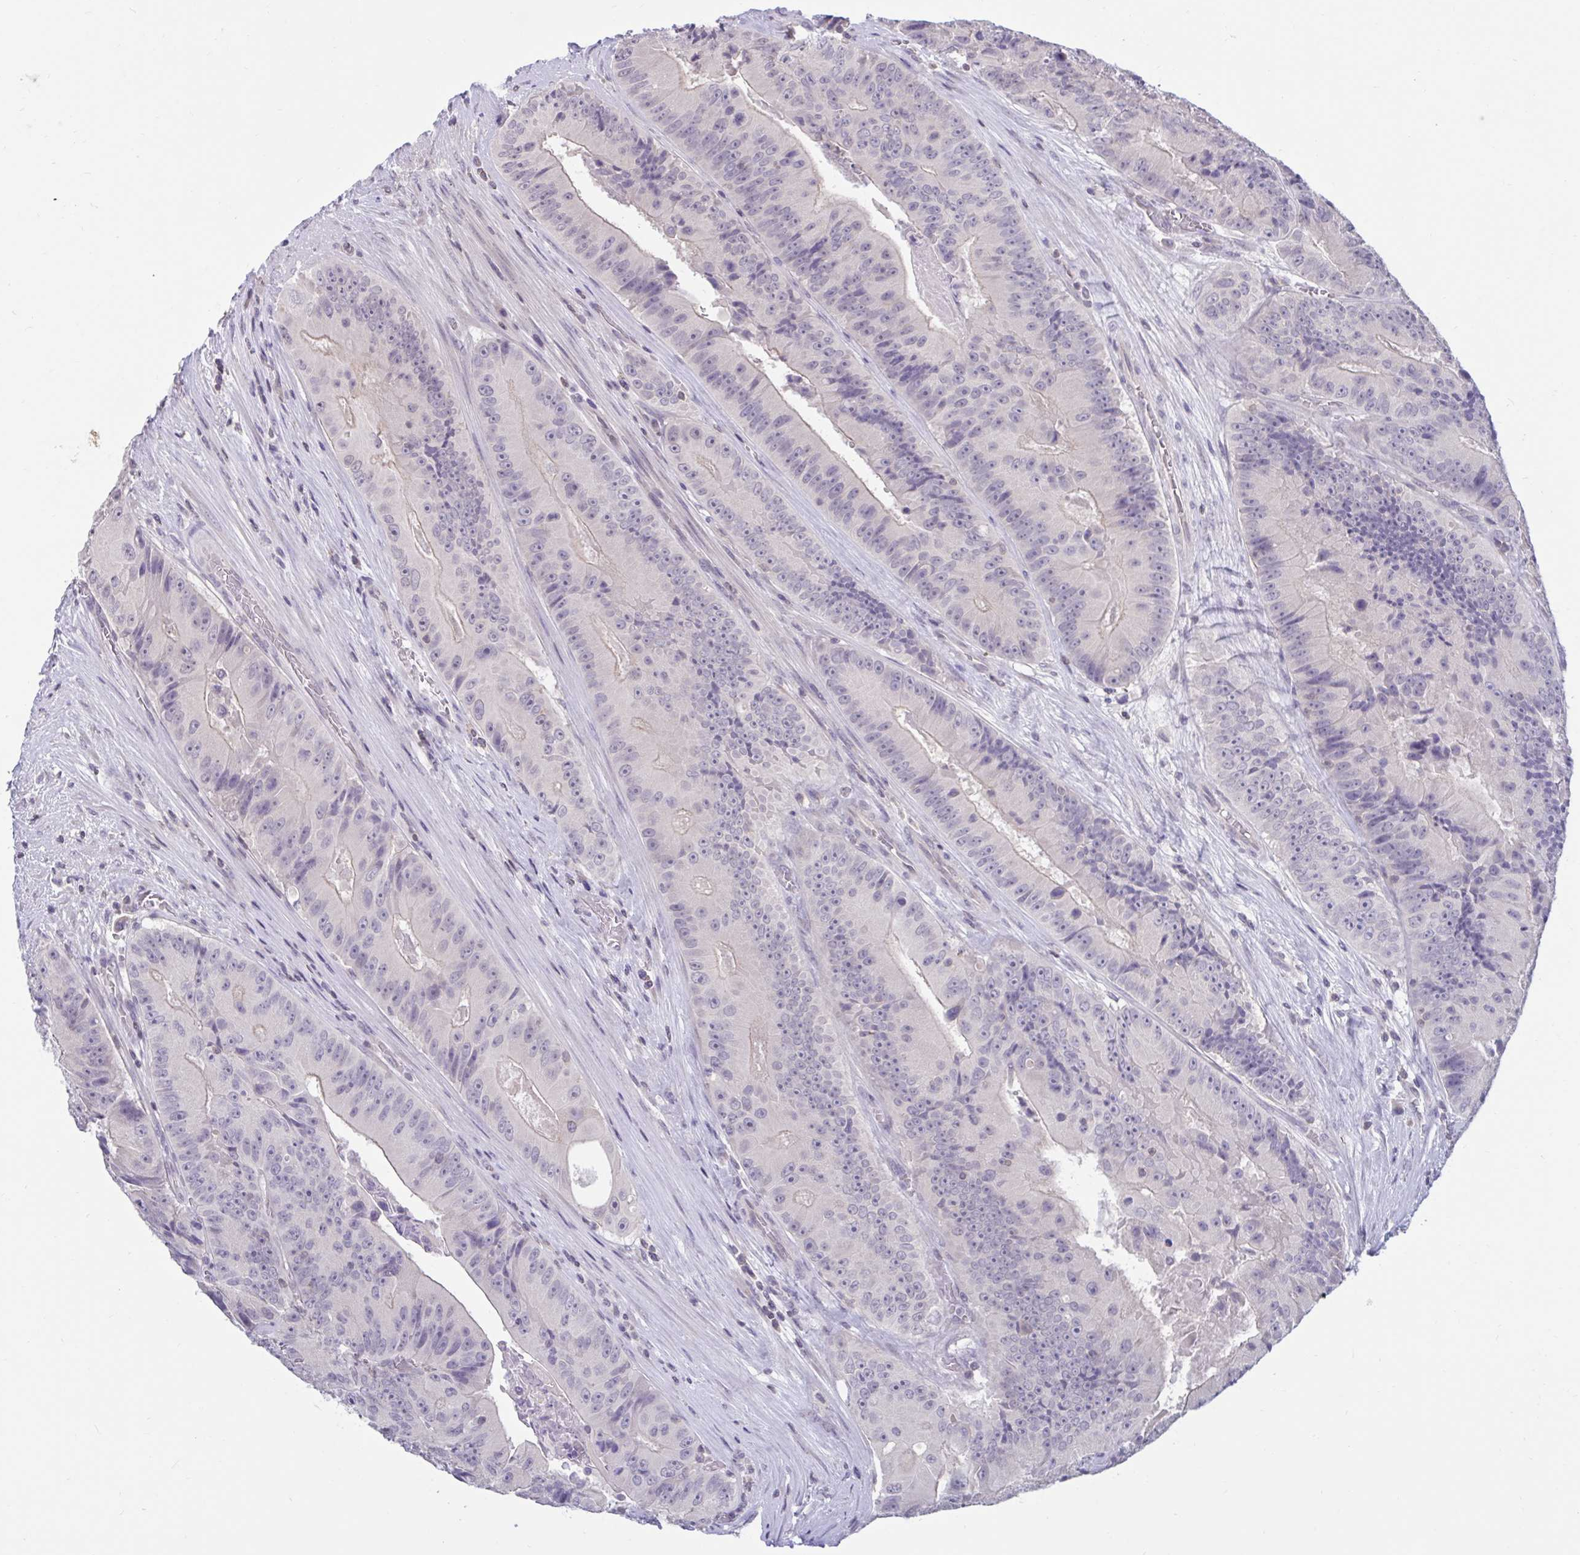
{"staining": {"intensity": "negative", "quantity": "none", "location": "none"}, "tissue": "colorectal cancer", "cell_type": "Tumor cells", "image_type": "cancer", "snomed": [{"axis": "morphology", "description": "Adenocarcinoma, NOS"}, {"axis": "topography", "description": "Colon"}], "caption": "Immunohistochemistry (IHC) image of neoplastic tissue: human colorectal cancer (adenocarcinoma) stained with DAB (3,3'-diaminobenzidine) reveals no significant protein expression in tumor cells.", "gene": "ARPP19", "patient": {"sex": "female", "age": 86}}